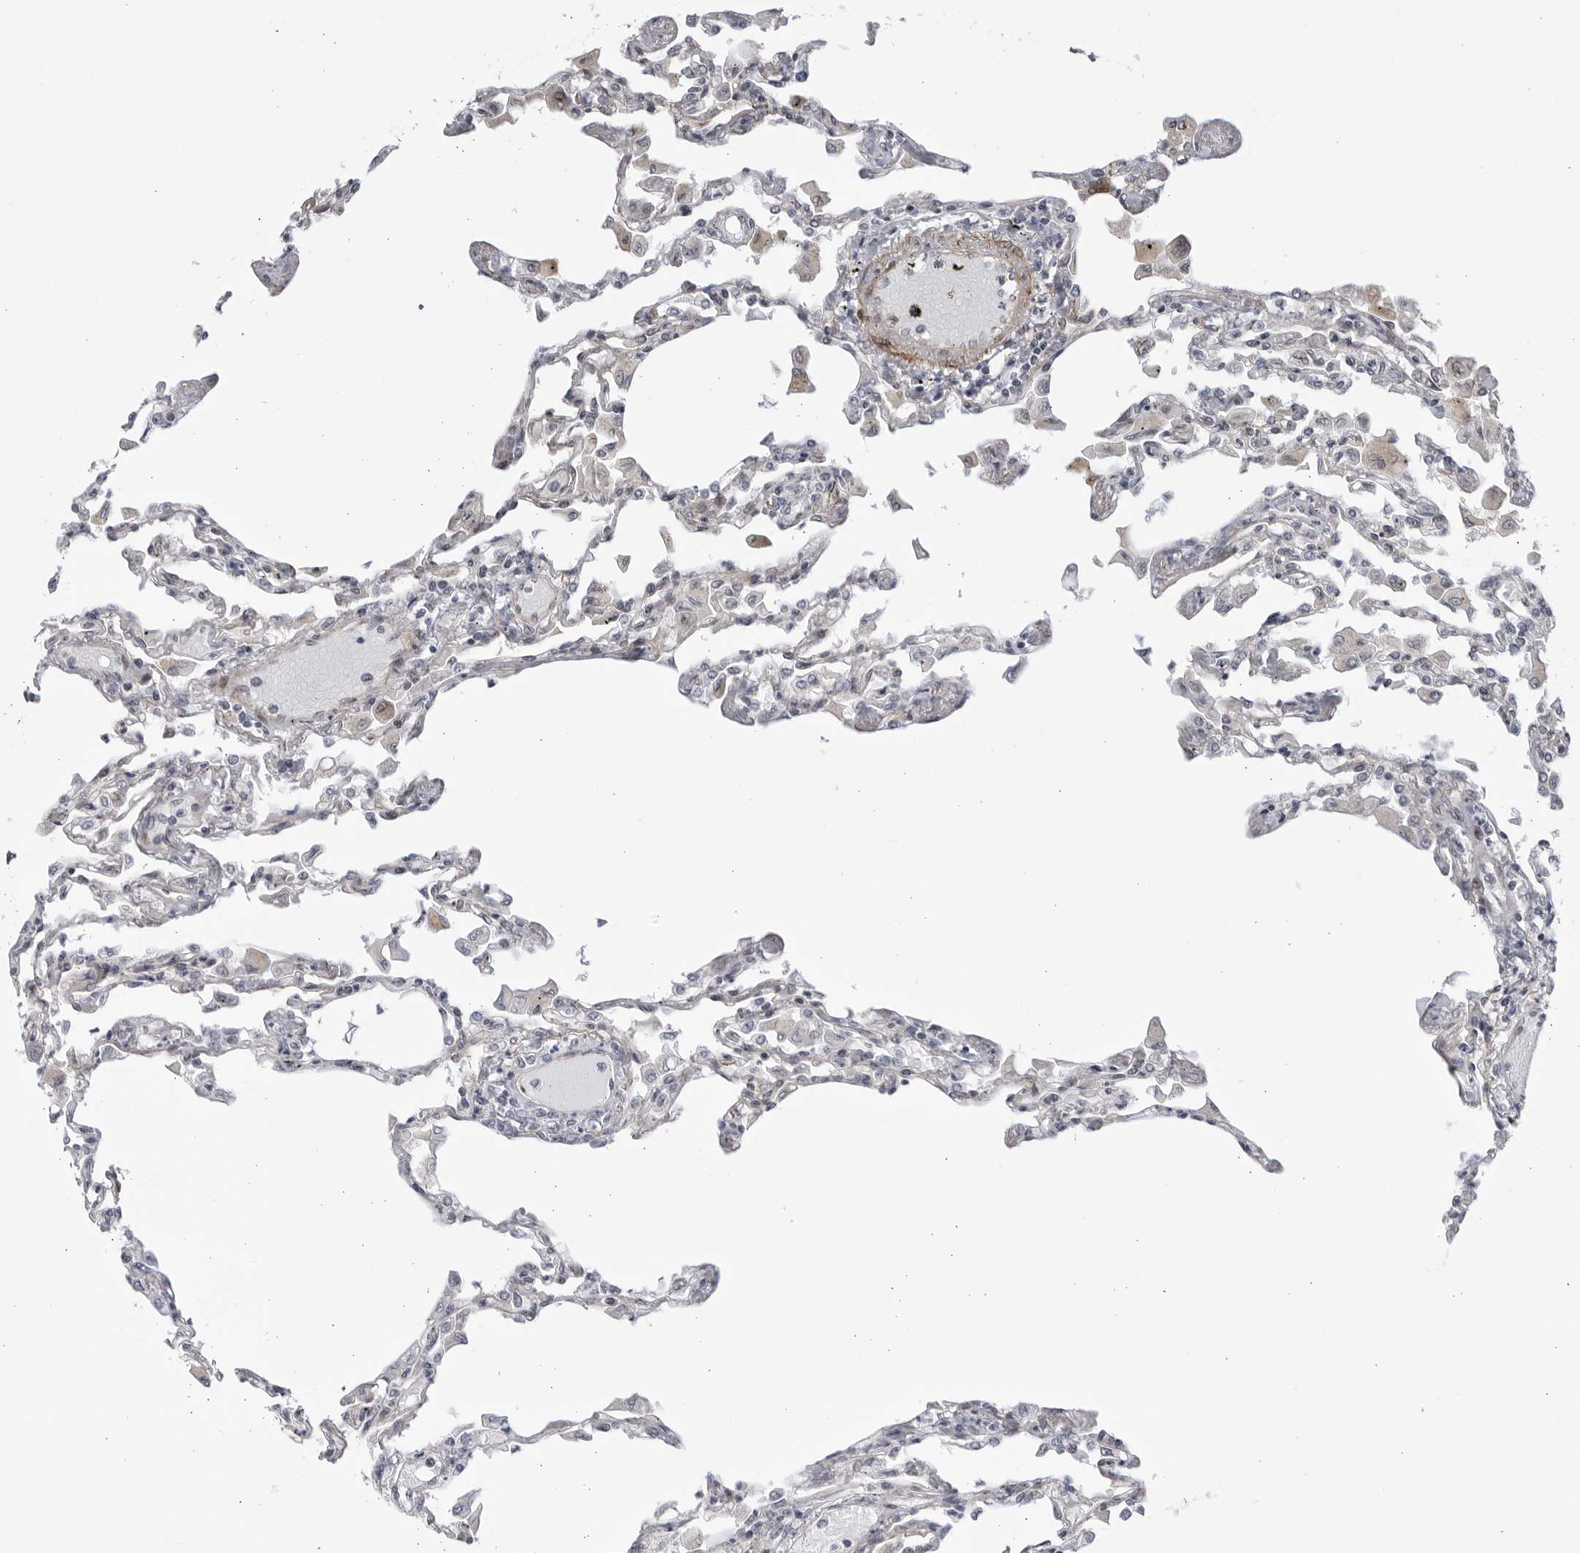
{"staining": {"intensity": "moderate", "quantity": "<25%", "location": "cytoplasmic/membranous"}, "tissue": "lung", "cell_type": "Alveolar cells", "image_type": "normal", "snomed": [{"axis": "morphology", "description": "Normal tissue, NOS"}, {"axis": "topography", "description": "Bronchus"}, {"axis": "topography", "description": "Lung"}], "caption": "A brown stain shows moderate cytoplasmic/membranous expression of a protein in alveolar cells of unremarkable lung.", "gene": "CNBD1", "patient": {"sex": "female", "age": 49}}